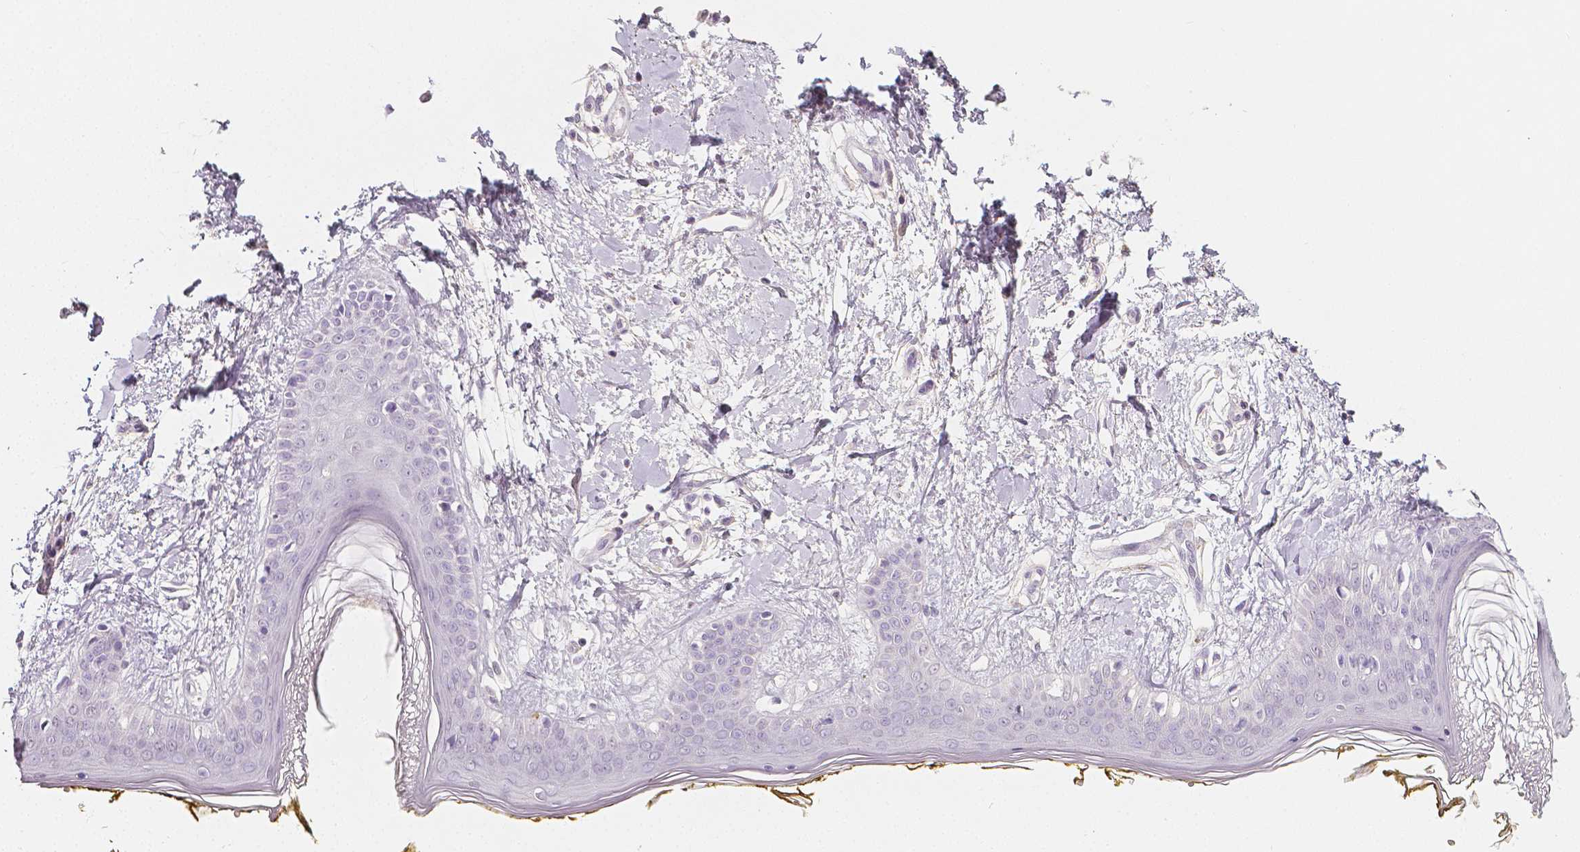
{"staining": {"intensity": "weak", "quantity": "<25%", "location": "cytoplasmic/membranous"}, "tissue": "skin", "cell_type": "Fibroblasts", "image_type": "normal", "snomed": [{"axis": "morphology", "description": "Normal tissue, NOS"}, {"axis": "topography", "description": "Skin"}], "caption": "Fibroblasts show no significant positivity in unremarkable skin. Brightfield microscopy of immunohistochemistry (IHC) stained with DAB (3,3'-diaminobenzidine) (brown) and hematoxylin (blue), captured at high magnification.", "gene": "THY1", "patient": {"sex": "female", "age": 34}}